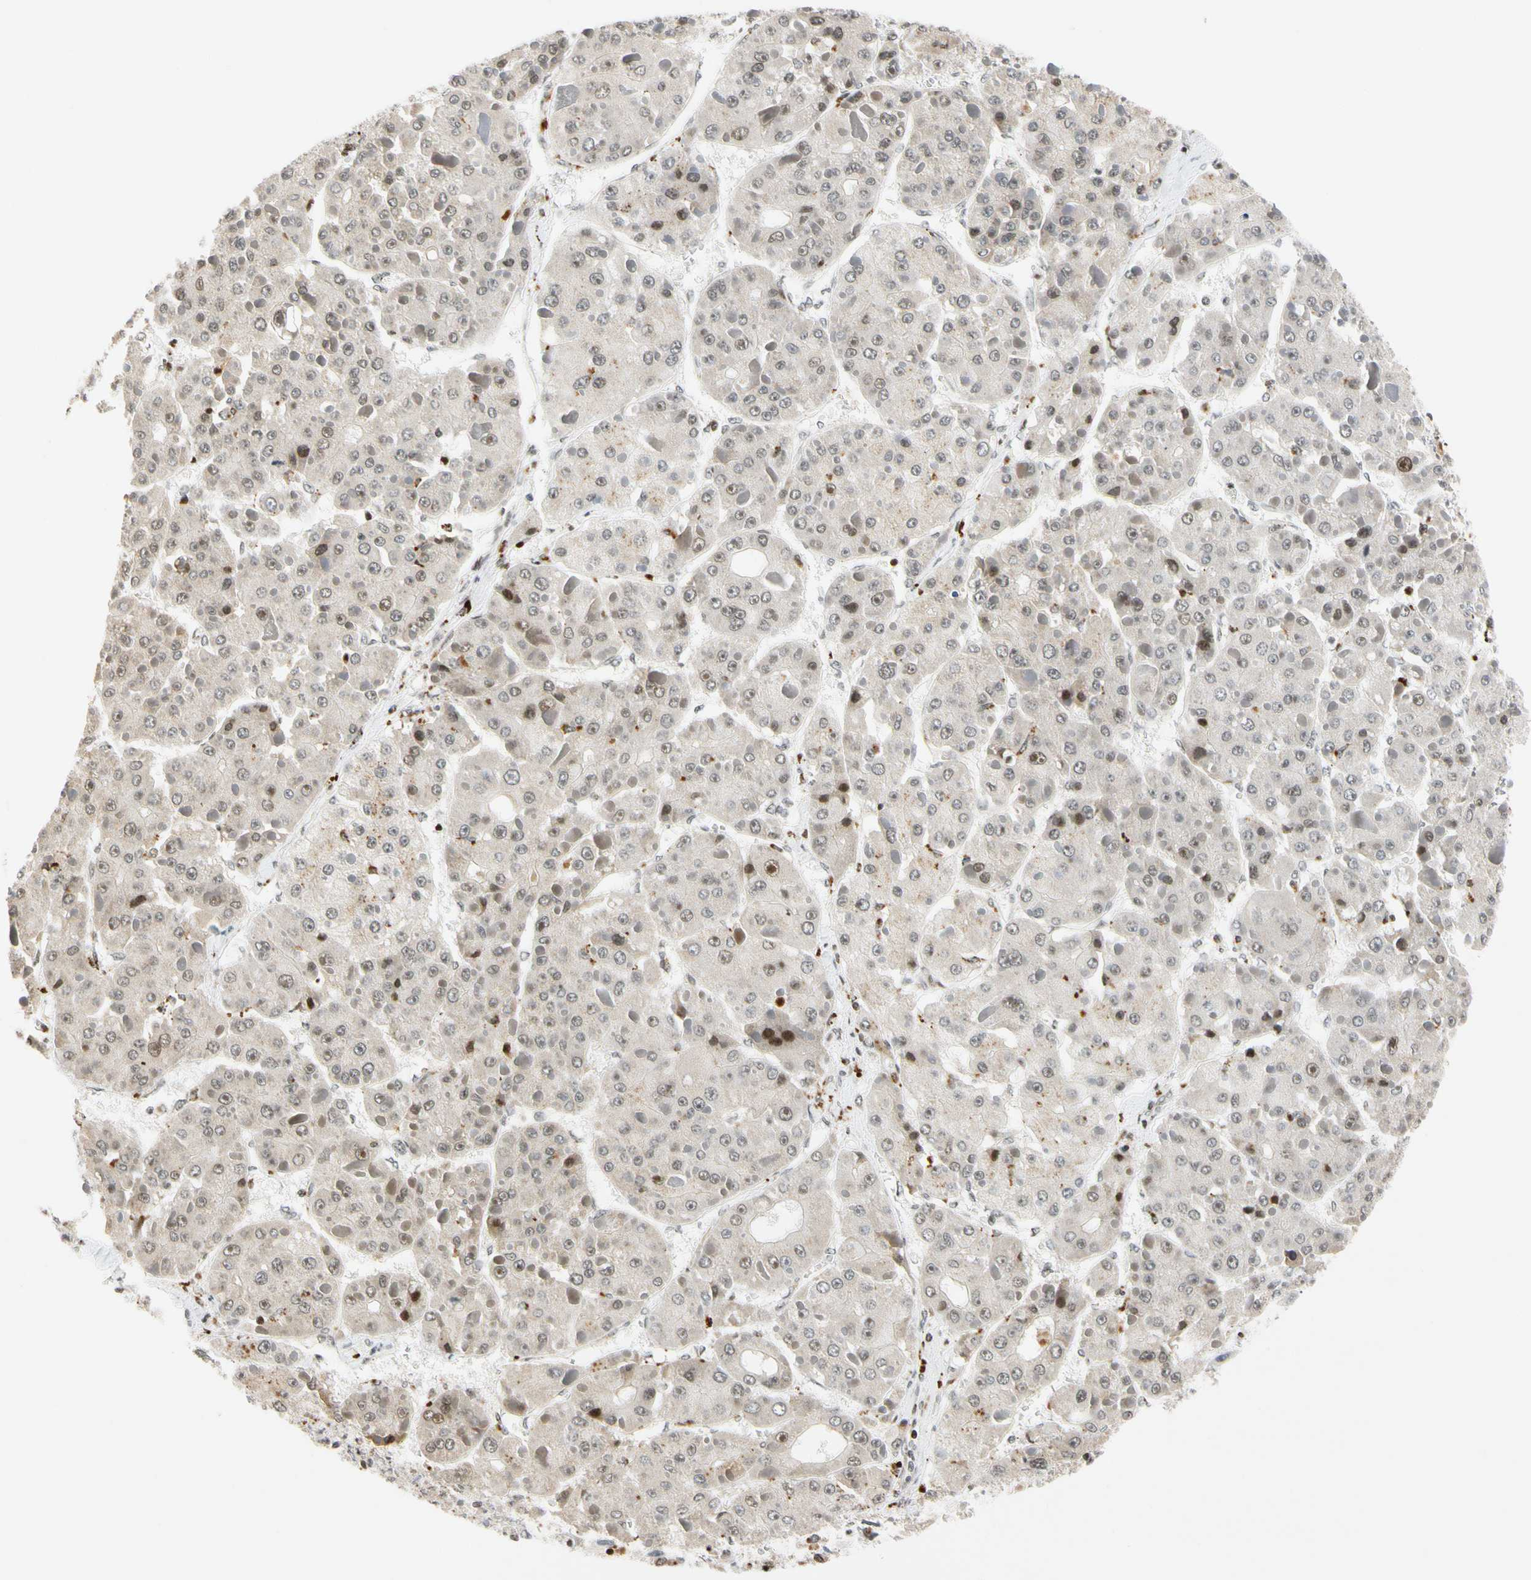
{"staining": {"intensity": "negative", "quantity": "none", "location": "none"}, "tissue": "liver cancer", "cell_type": "Tumor cells", "image_type": "cancer", "snomed": [{"axis": "morphology", "description": "Carcinoma, Hepatocellular, NOS"}, {"axis": "topography", "description": "Liver"}], "caption": "Hepatocellular carcinoma (liver) stained for a protein using immunohistochemistry exhibits no positivity tumor cells.", "gene": "CDK7", "patient": {"sex": "female", "age": 73}}